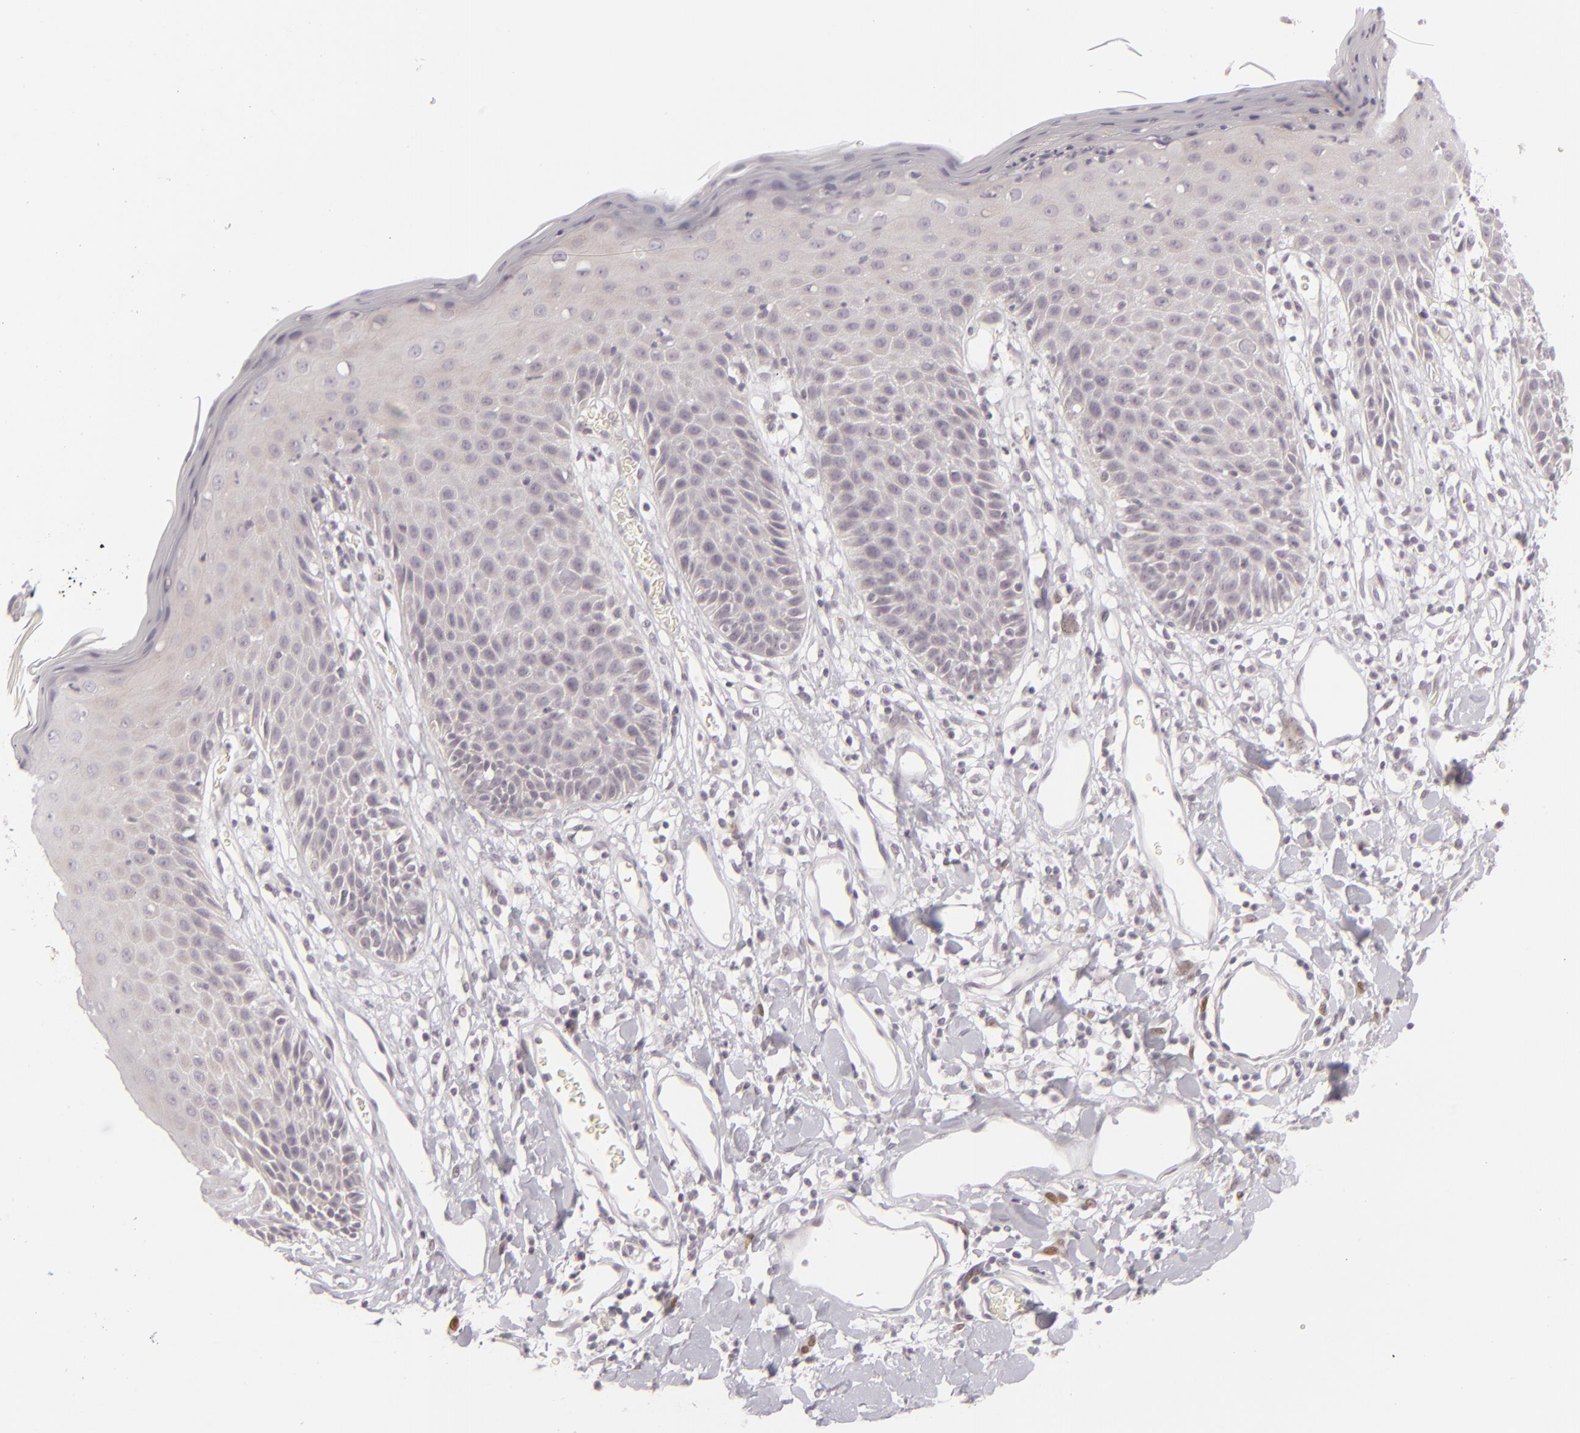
{"staining": {"intensity": "negative", "quantity": "none", "location": "none"}, "tissue": "skin", "cell_type": "Epidermal cells", "image_type": "normal", "snomed": [{"axis": "morphology", "description": "Normal tissue, NOS"}, {"axis": "topography", "description": "Vulva"}, {"axis": "topography", "description": "Peripheral nerve tissue"}], "caption": "IHC photomicrograph of unremarkable skin: human skin stained with DAB reveals no significant protein expression in epidermal cells. (DAB (3,3'-diaminobenzidine) IHC visualized using brightfield microscopy, high magnification).", "gene": "SIX1", "patient": {"sex": "female", "age": 68}}